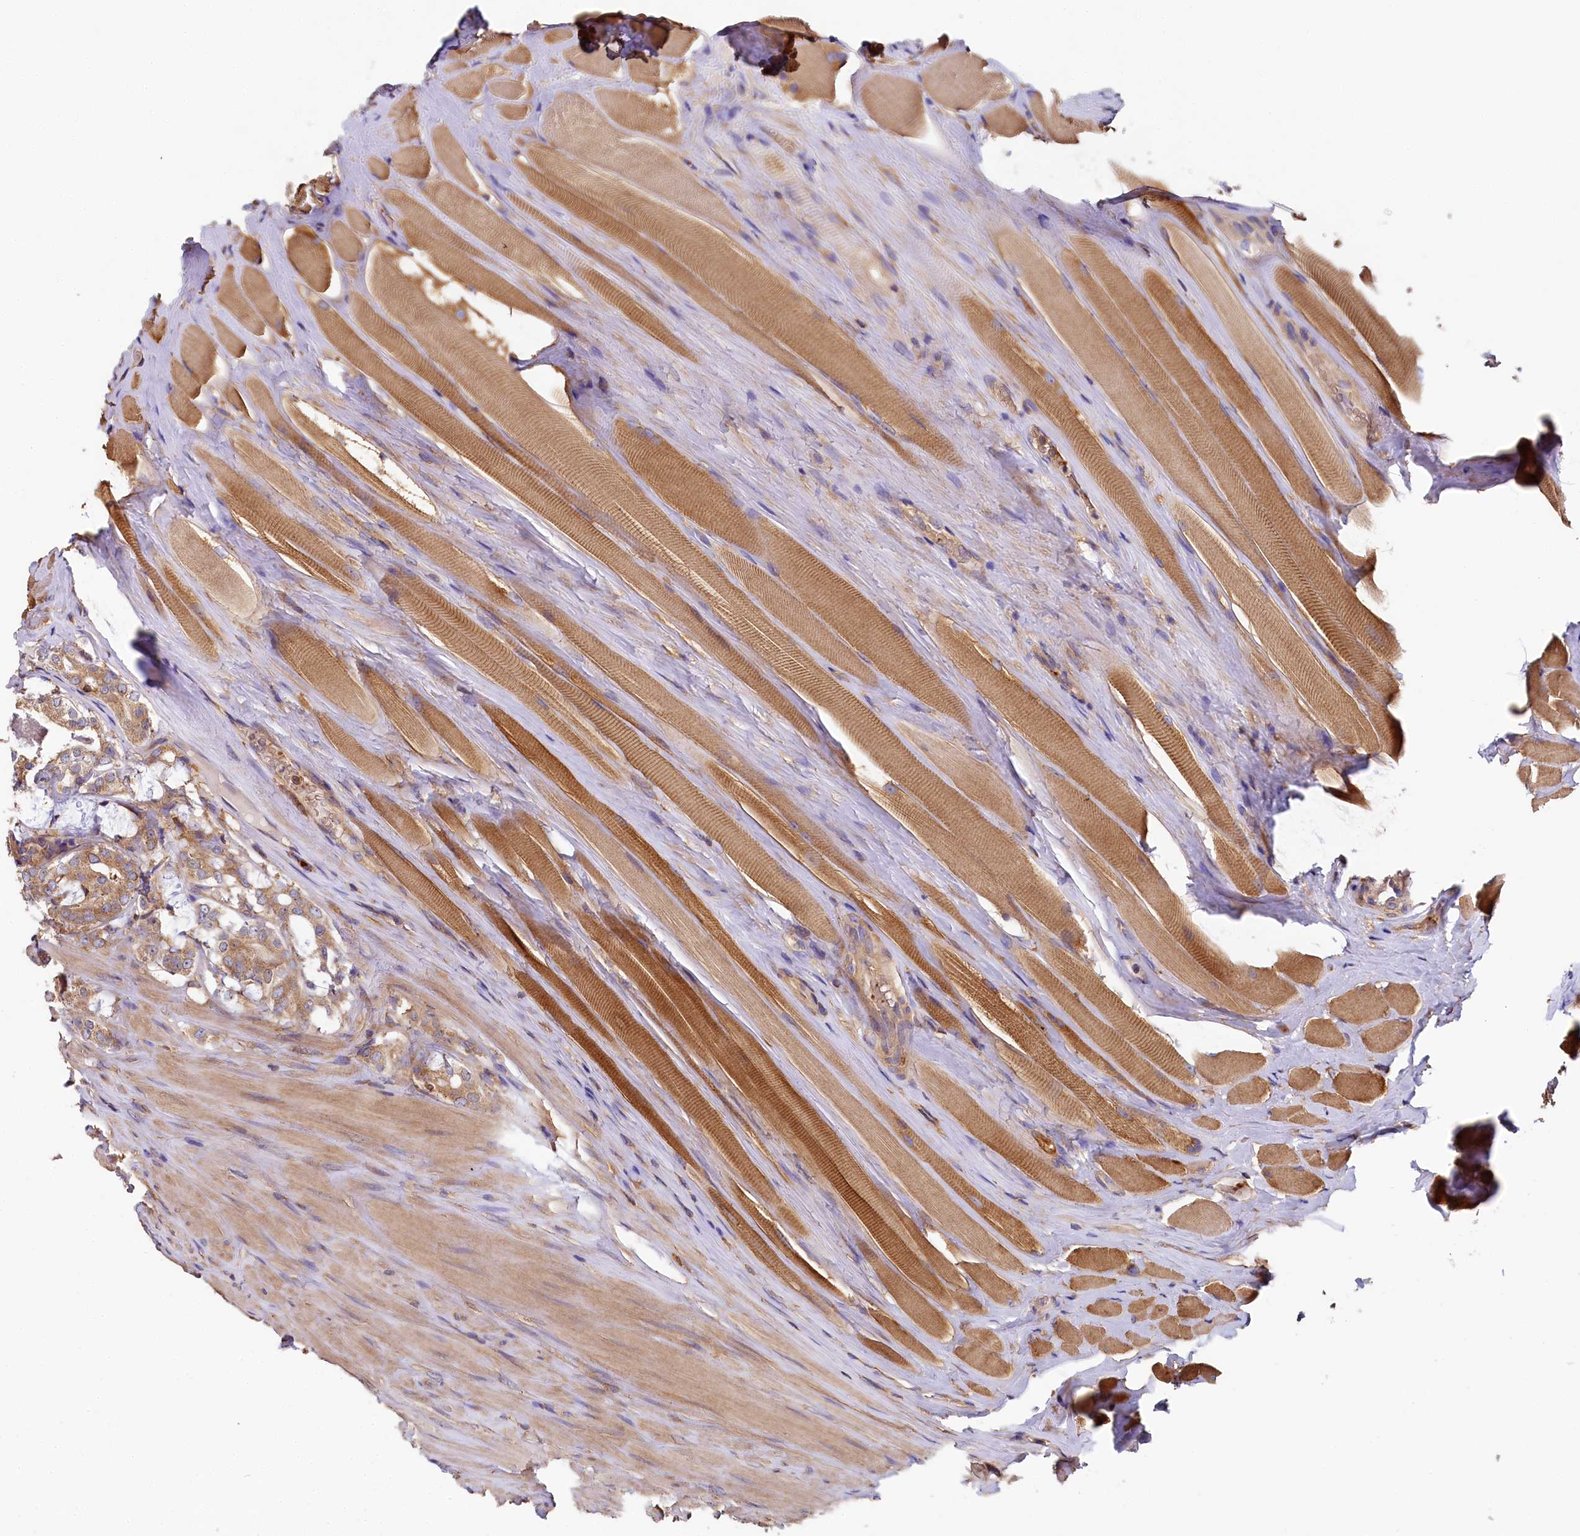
{"staining": {"intensity": "moderate", "quantity": ">75%", "location": "cytoplasmic/membranous"}, "tissue": "prostate cancer", "cell_type": "Tumor cells", "image_type": "cancer", "snomed": [{"axis": "morphology", "description": "Adenocarcinoma, High grade"}, {"axis": "topography", "description": "Prostate"}], "caption": "A brown stain shows moderate cytoplasmic/membranous expression of a protein in prostate high-grade adenocarcinoma tumor cells.", "gene": "PPIP5K1", "patient": {"sex": "male", "age": 63}}